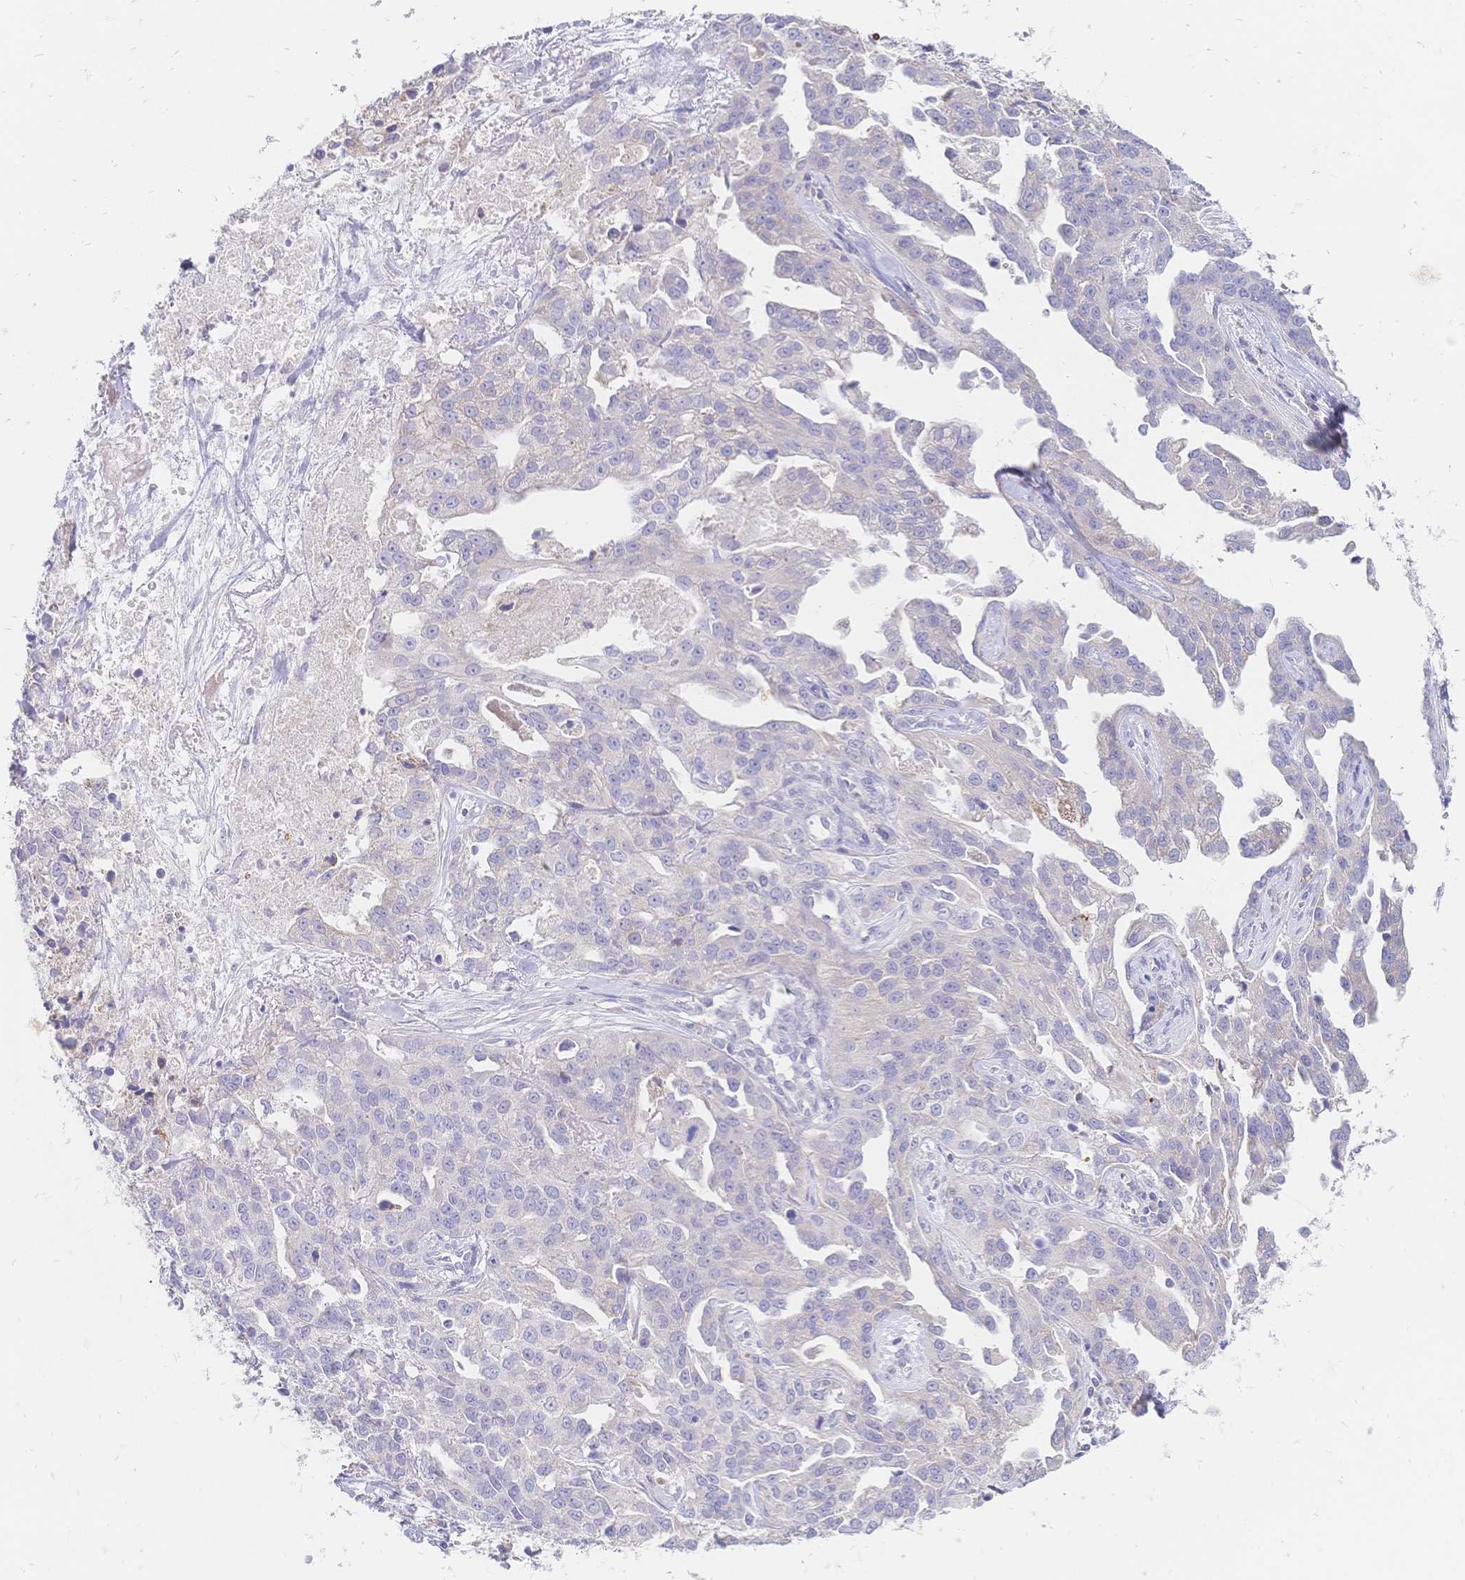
{"staining": {"intensity": "negative", "quantity": "none", "location": "none"}, "tissue": "ovarian cancer", "cell_type": "Tumor cells", "image_type": "cancer", "snomed": [{"axis": "morphology", "description": "Cystadenocarcinoma, serous, NOS"}, {"axis": "topography", "description": "Ovary"}], "caption": "A high-resolution histopathology image shows immunohistochemistry (IHC) staining of ovarian cancer, which exhibits no significant expression in tumor cells. The staining is performed using DAB (3,3'-diaminobenzidine) brown chromogen with nuclei counter-stained in using hematoxylin.", "gene": "VWC2L", "patient": {"sex": "female", "age": 75}}